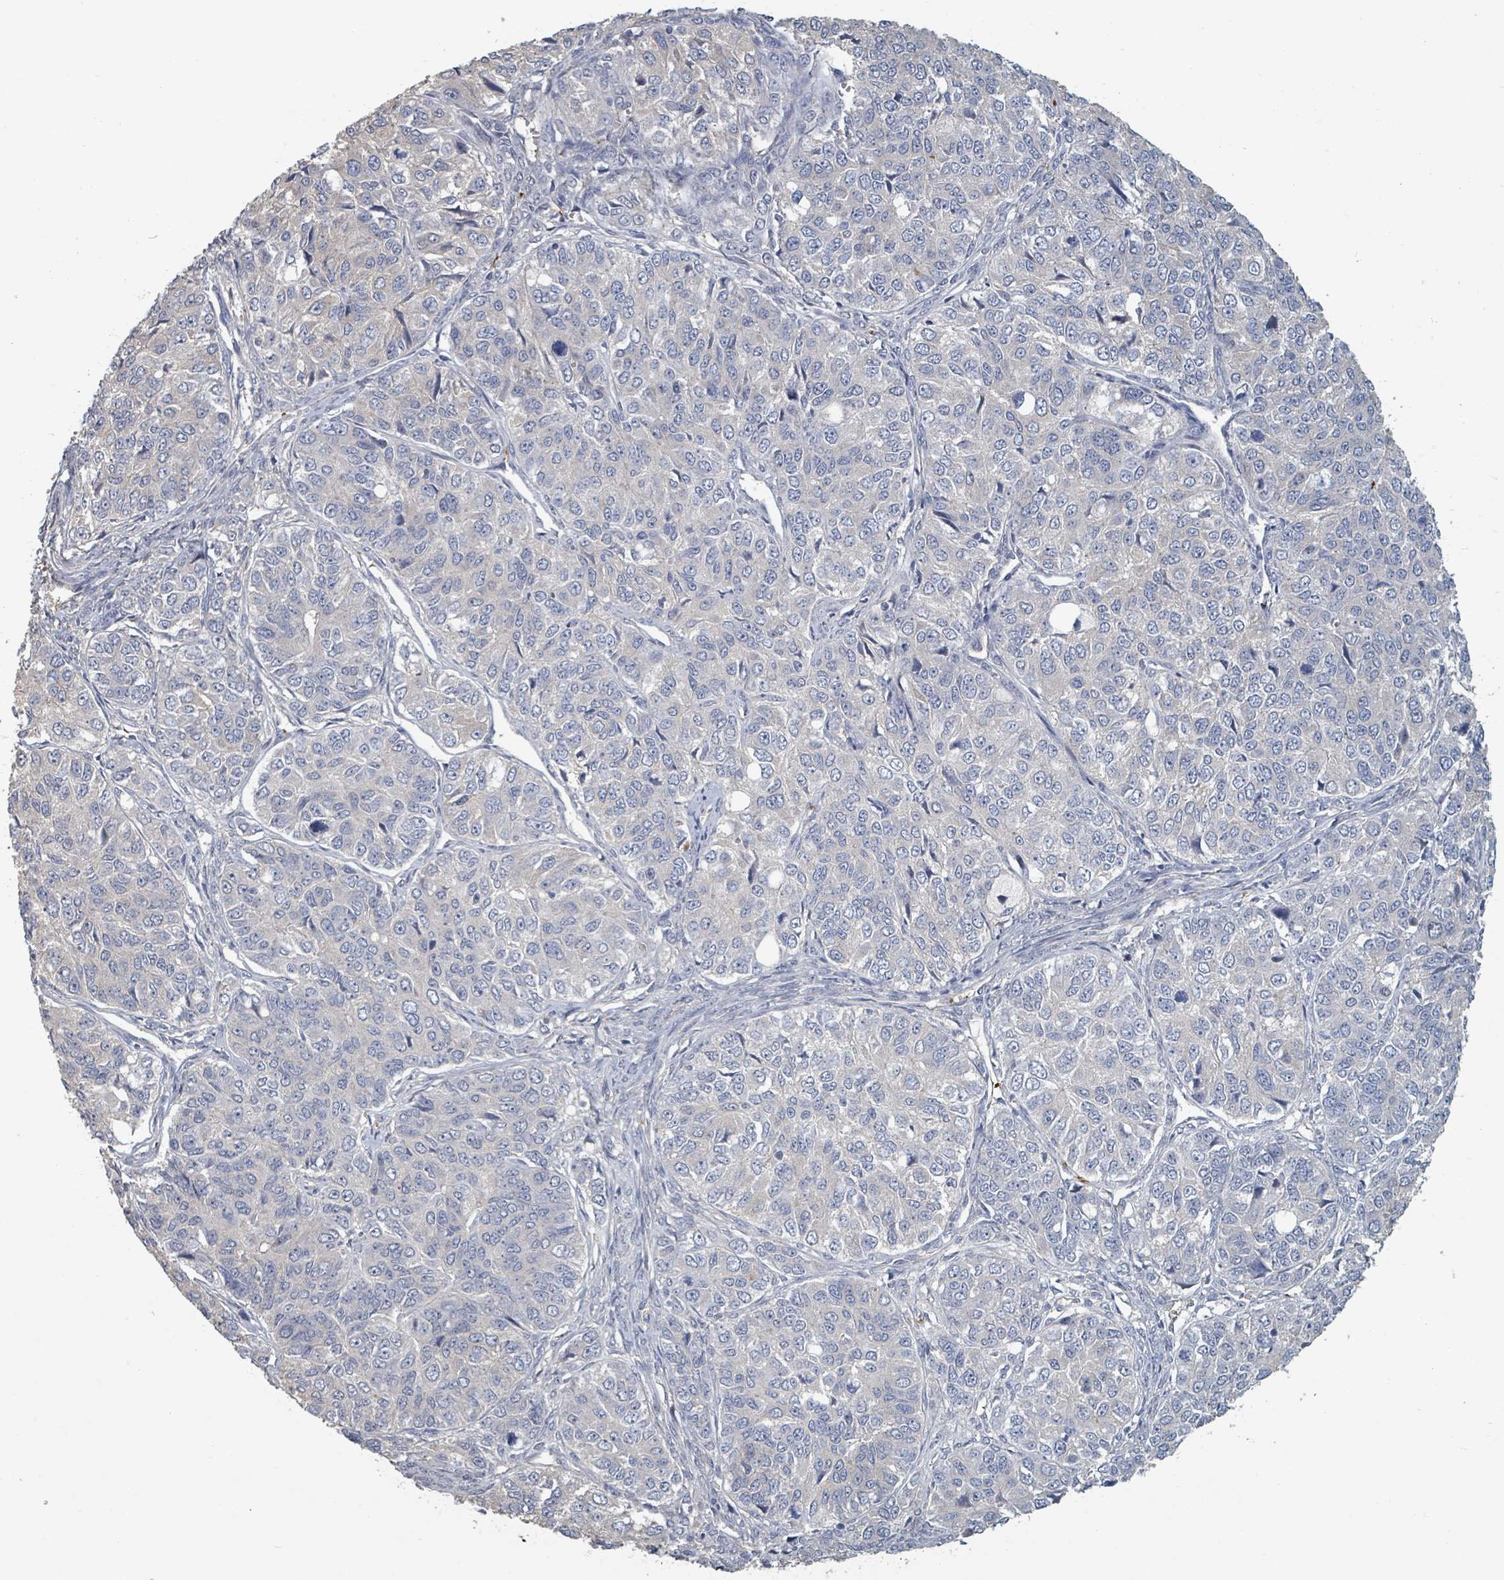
{"staining": {"intensity": "negative", "quantity": "none", "location": "none"}, "tissue": "ovarian cancer", "cell_type": "Tumor cells", "image_type": "cancer", "snomed": [{"axis": "morphology", "description": "Carcinoma, endometroid"}, {"axis": "topography", "description": "Ovary"}], "caption": "A photomicrograph of human ovarian cancer is negative for staining in tumor cells.", "gene": "PLAUR", "patient": {"sex": "female", "age": 51}}